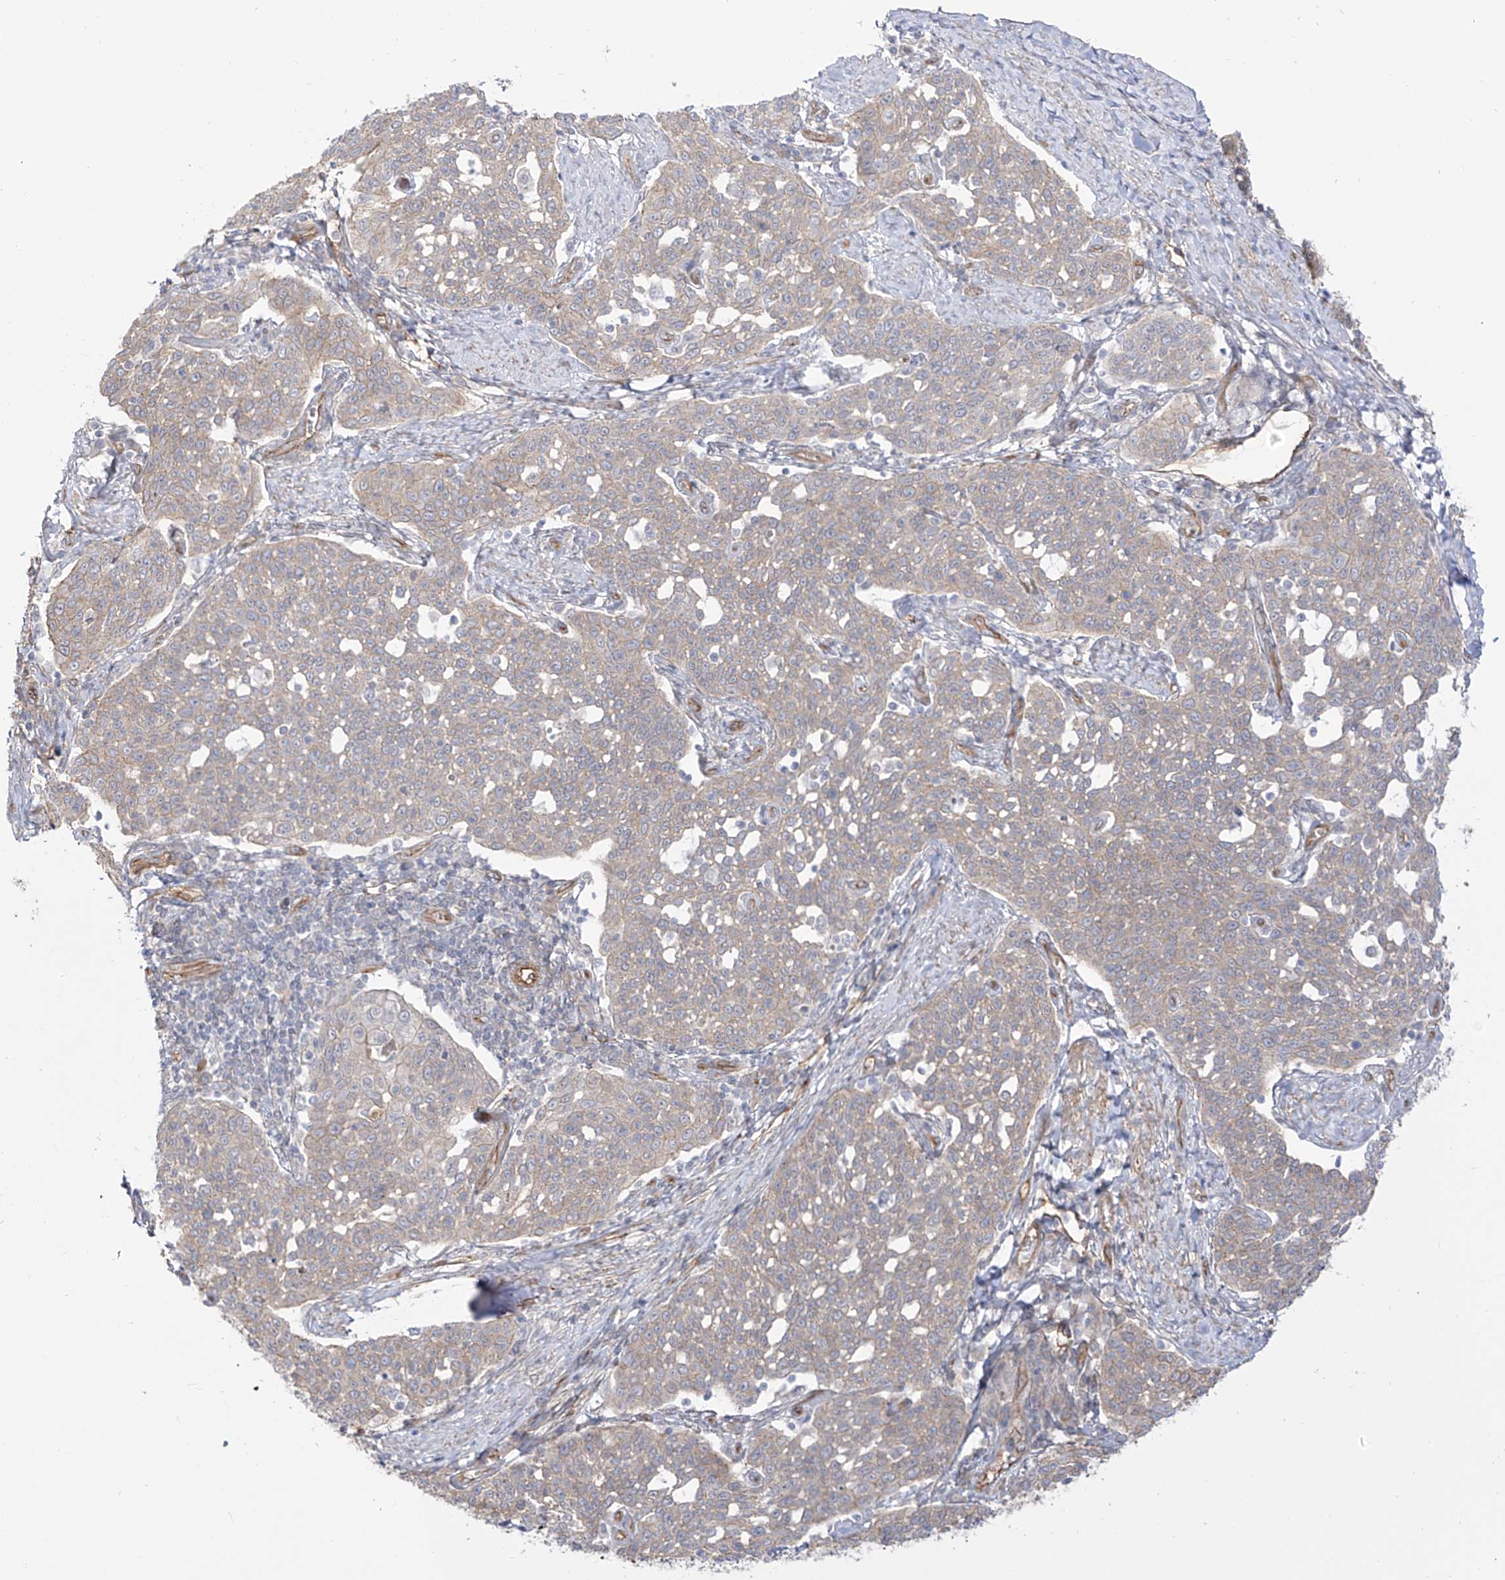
{"staining": {"intensity": "weak", "quantity": "<25%", "location": "cytoplasmic/membranous"}, "tissue": "cervical cancer", "cell_type": "Tumor cells", "image_type": "cancer", "snomed": [{"axis": "morphology", "description": "Squamous cell carcinoma, NOS"}, {"axis": "topography", "description": "Cervix"}], "caption": "Cervical squamous cell carcinoma was stained to show a protein in brown. There is no significant staining in tumor cells.", "gene": "ZNF180", "patient": {"sex": "female", "age": 34}}